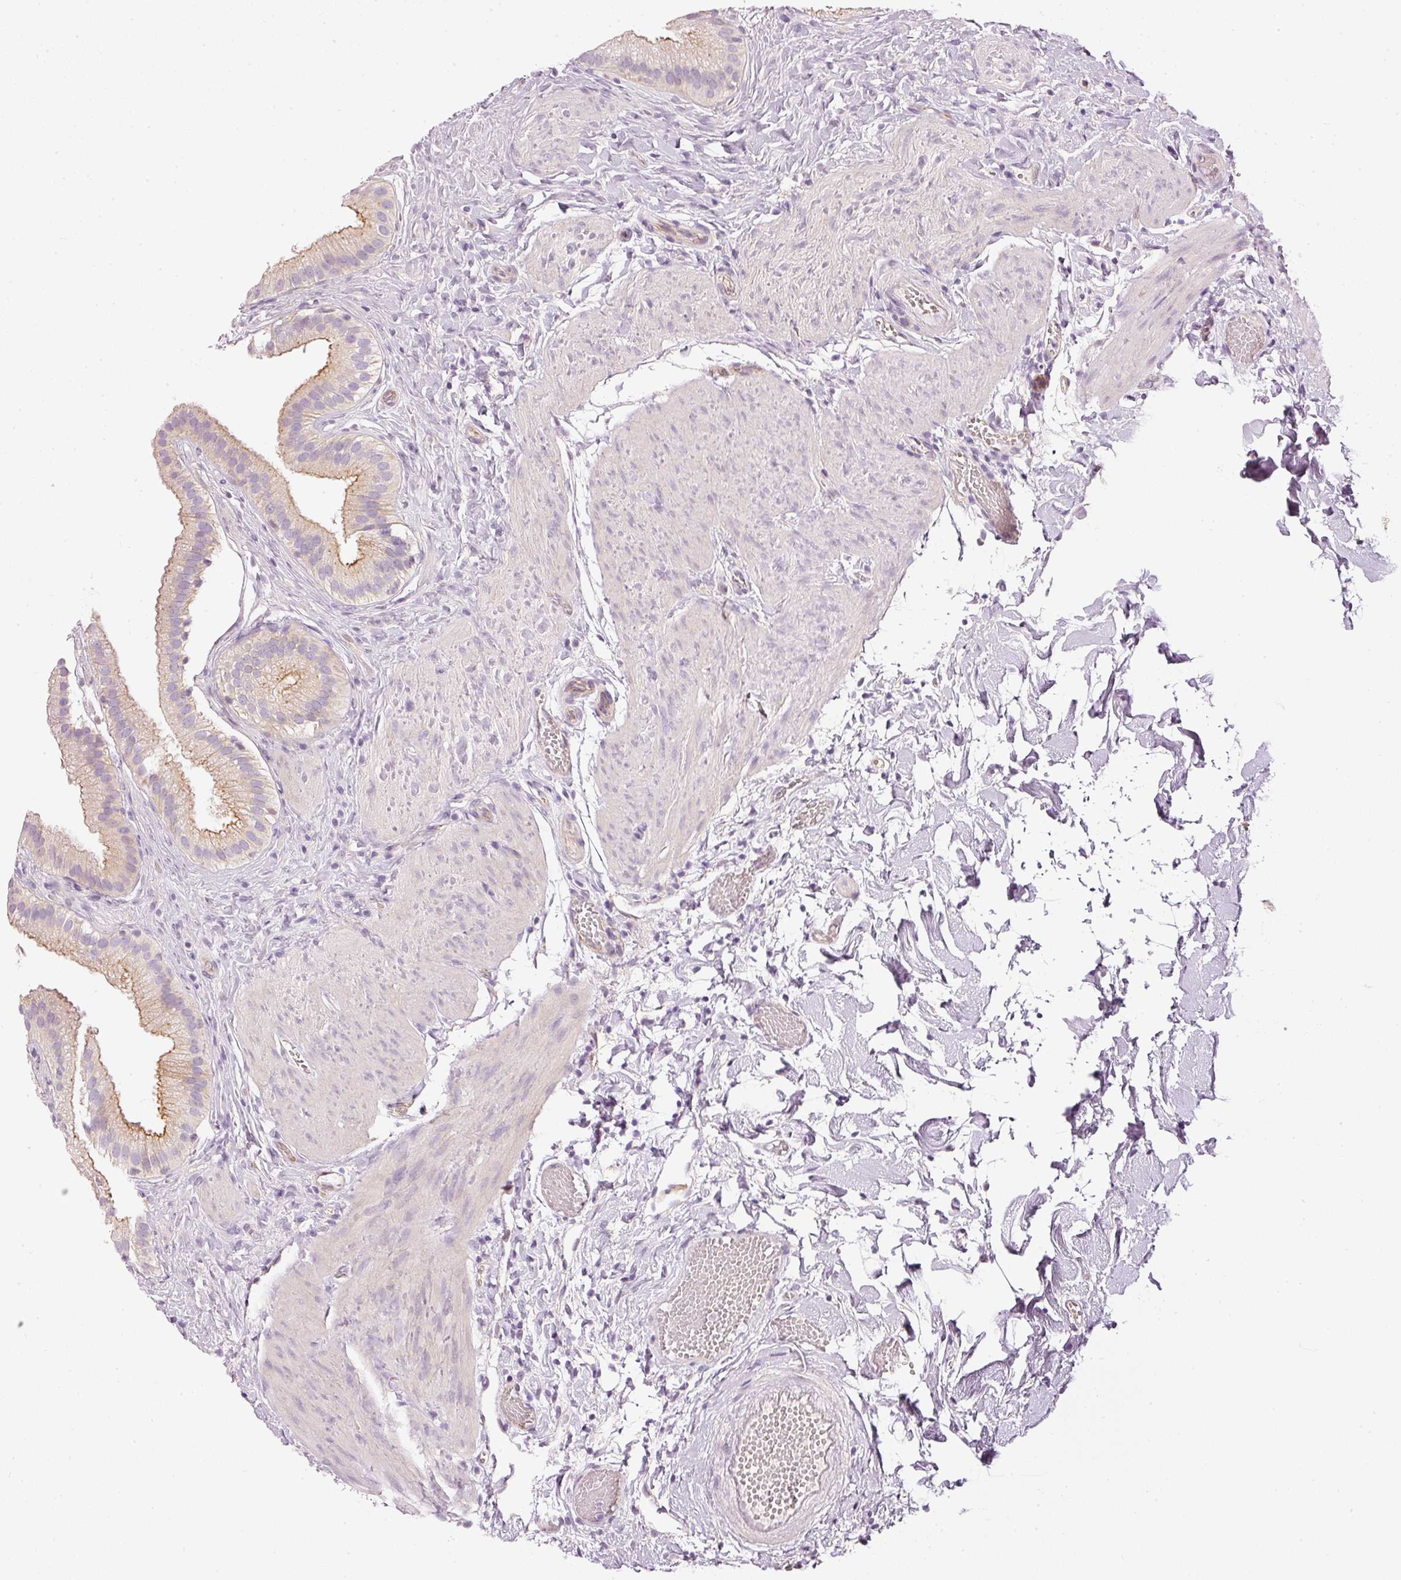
{"staining": {"intensity": "moderate", "quantity": ">75%", "location": "cytoplasmic/membranous"}, "tissue": "gallbladder", "cell_type": "Glandular cells", "image_type": "normal", "snomed": [{"axis": "morphology", "description": "Normal tissue, NOS"}, {"axis": "topography", "description": "Gallbladder"}], "caption": "A high-resolution photomicrograph shows immunohistochemistry (IHC) staining of normal gallbladder, which reveals moderate cytoplasmic/membranous positivity in about >75% of glandular cells. (DAB IHC with brightfield microscopy, high magnification).", "gene": "OSR2", "patient": {"sex": "female", "age": 63}}